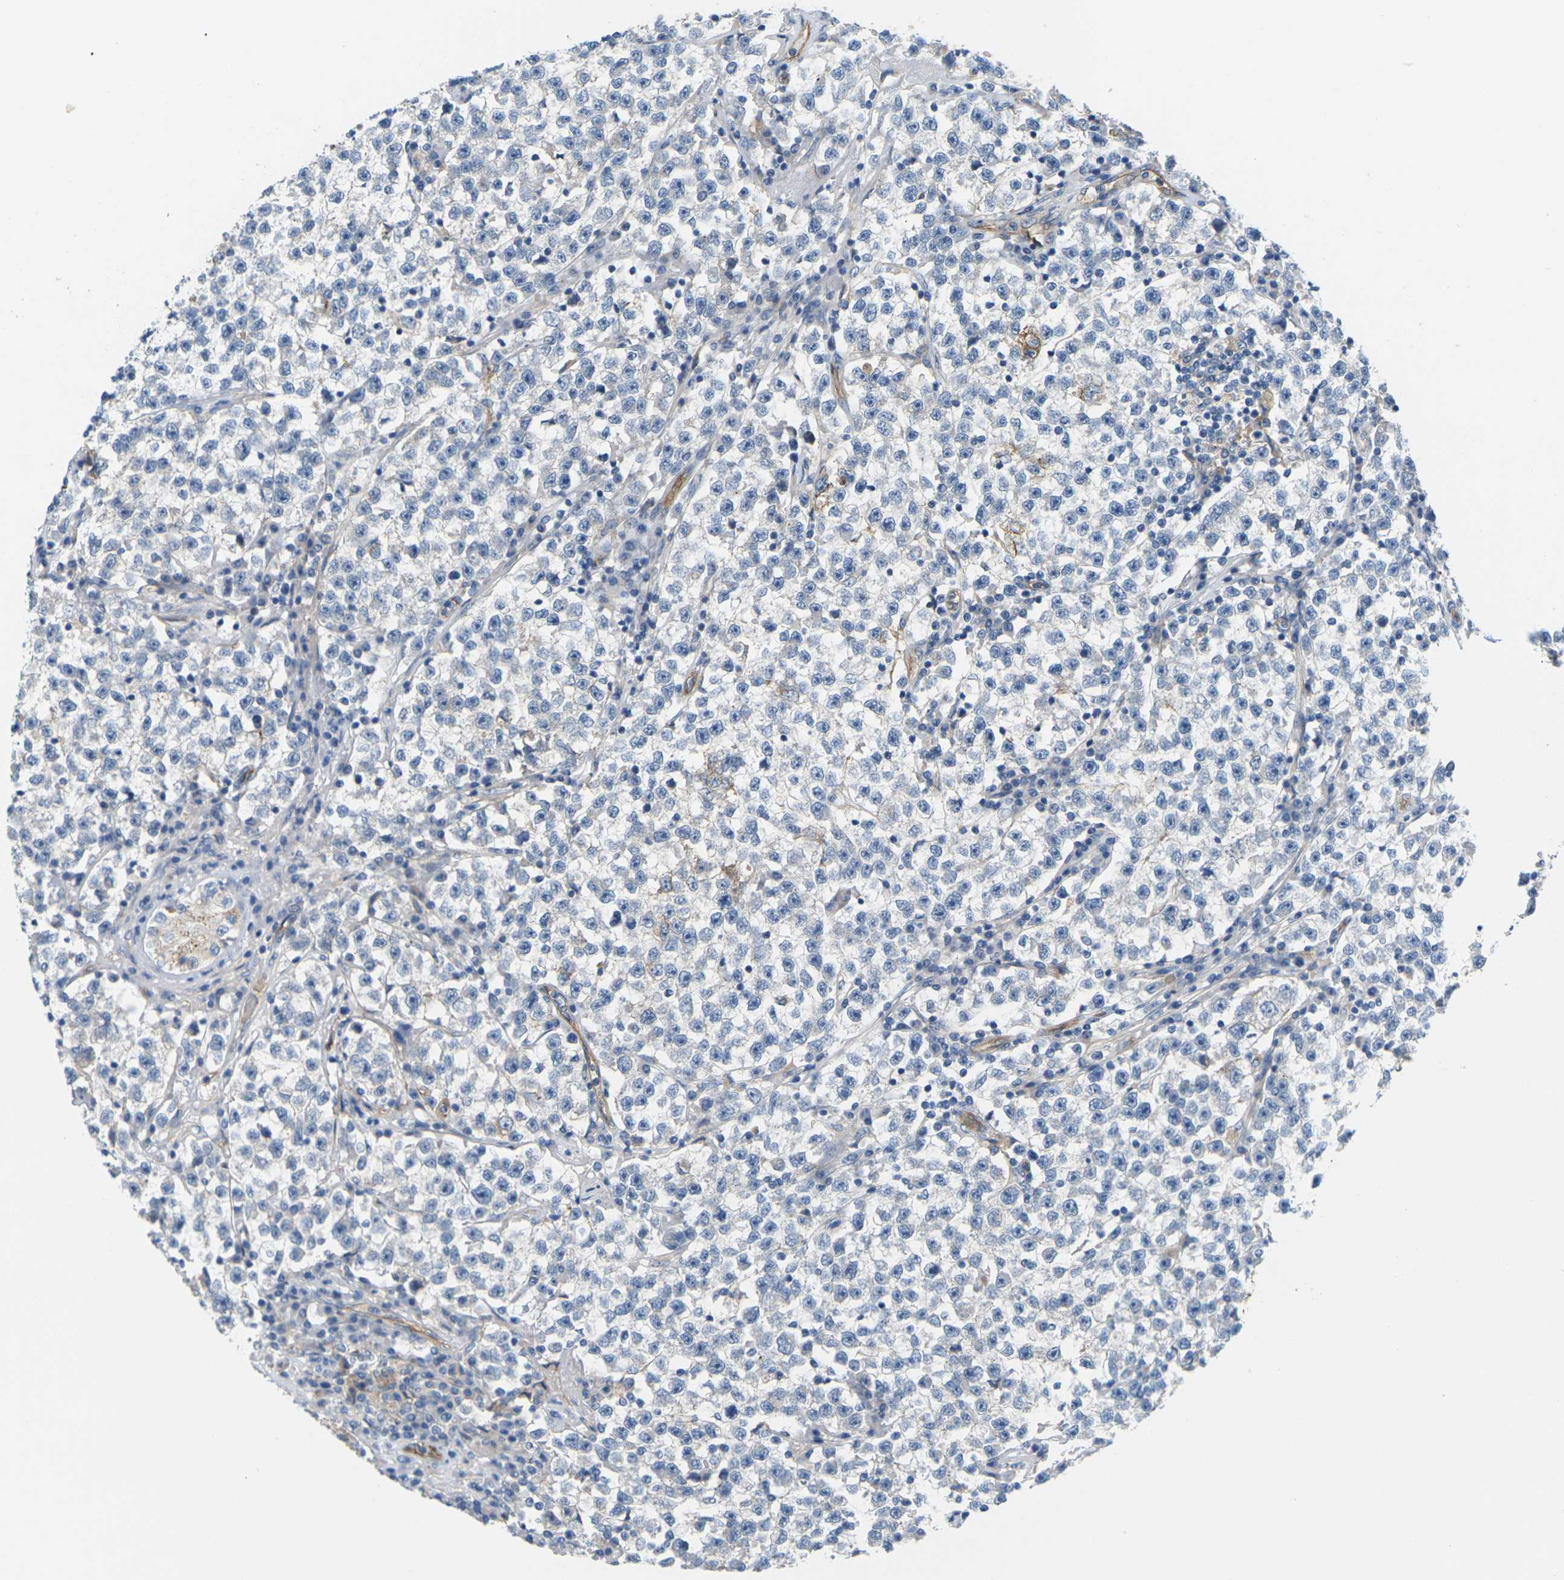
{"staining": {"intensity": "negative", "quantity": "none", "location": "none"}, "tissue": "testis cancer", "cell_type": "Tumor cells", "image_type": "cancer", "snomed": [{"axis": "morphology", "description": "Seminoma, NOS"}, {"axis": "topography", "description": "Testis"}], "caption": "Human testis seminoma stained for a protein using IHC shows no expression in tumor cells.", "gene": "ITGA5", "patient": {"sex": "male", "age": 22}}